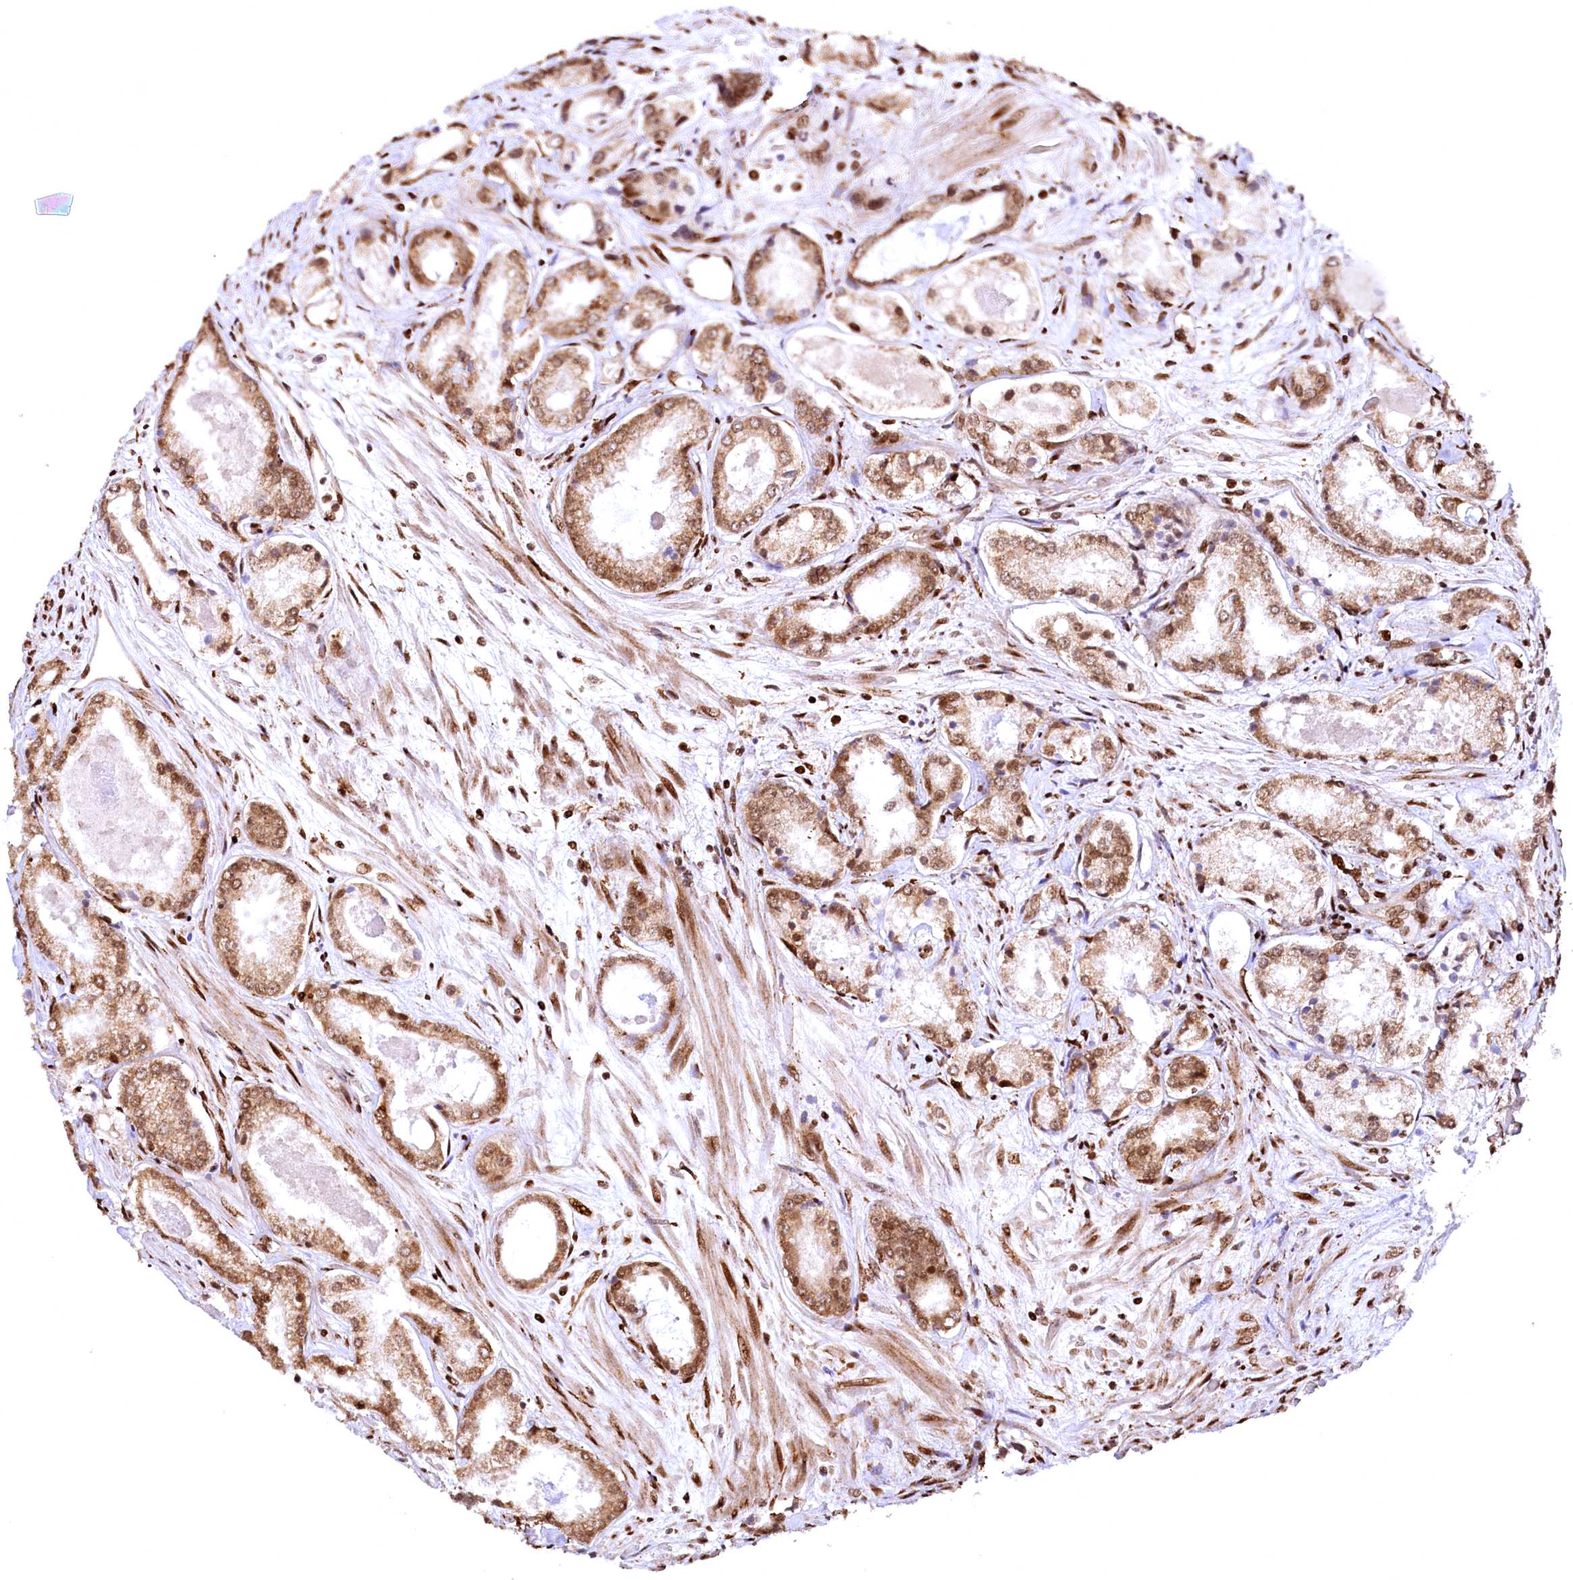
{"staining": {"intensity": "moderate", "quantity": ">75%", "location": "cytoplasmic/membranous,nuclear"}, "tissue": "prostate cancer", "cell_type": "Tumor cells", "image_type": "cancer", "snomed": [{"axis": "morphology", "description": "Adenocarcinoma, Low grade"}, {"axis": "topography", "description": "Prostate"}], "caption": "Human prostate cancer stained for a protein (brown) exhibits moderate cytoplasmic/membranous and nuclear positive positivity in approximately >75% of tumor cells.", "gene": "PDS5B", "patient": {"sex": "male", "age": 68}}